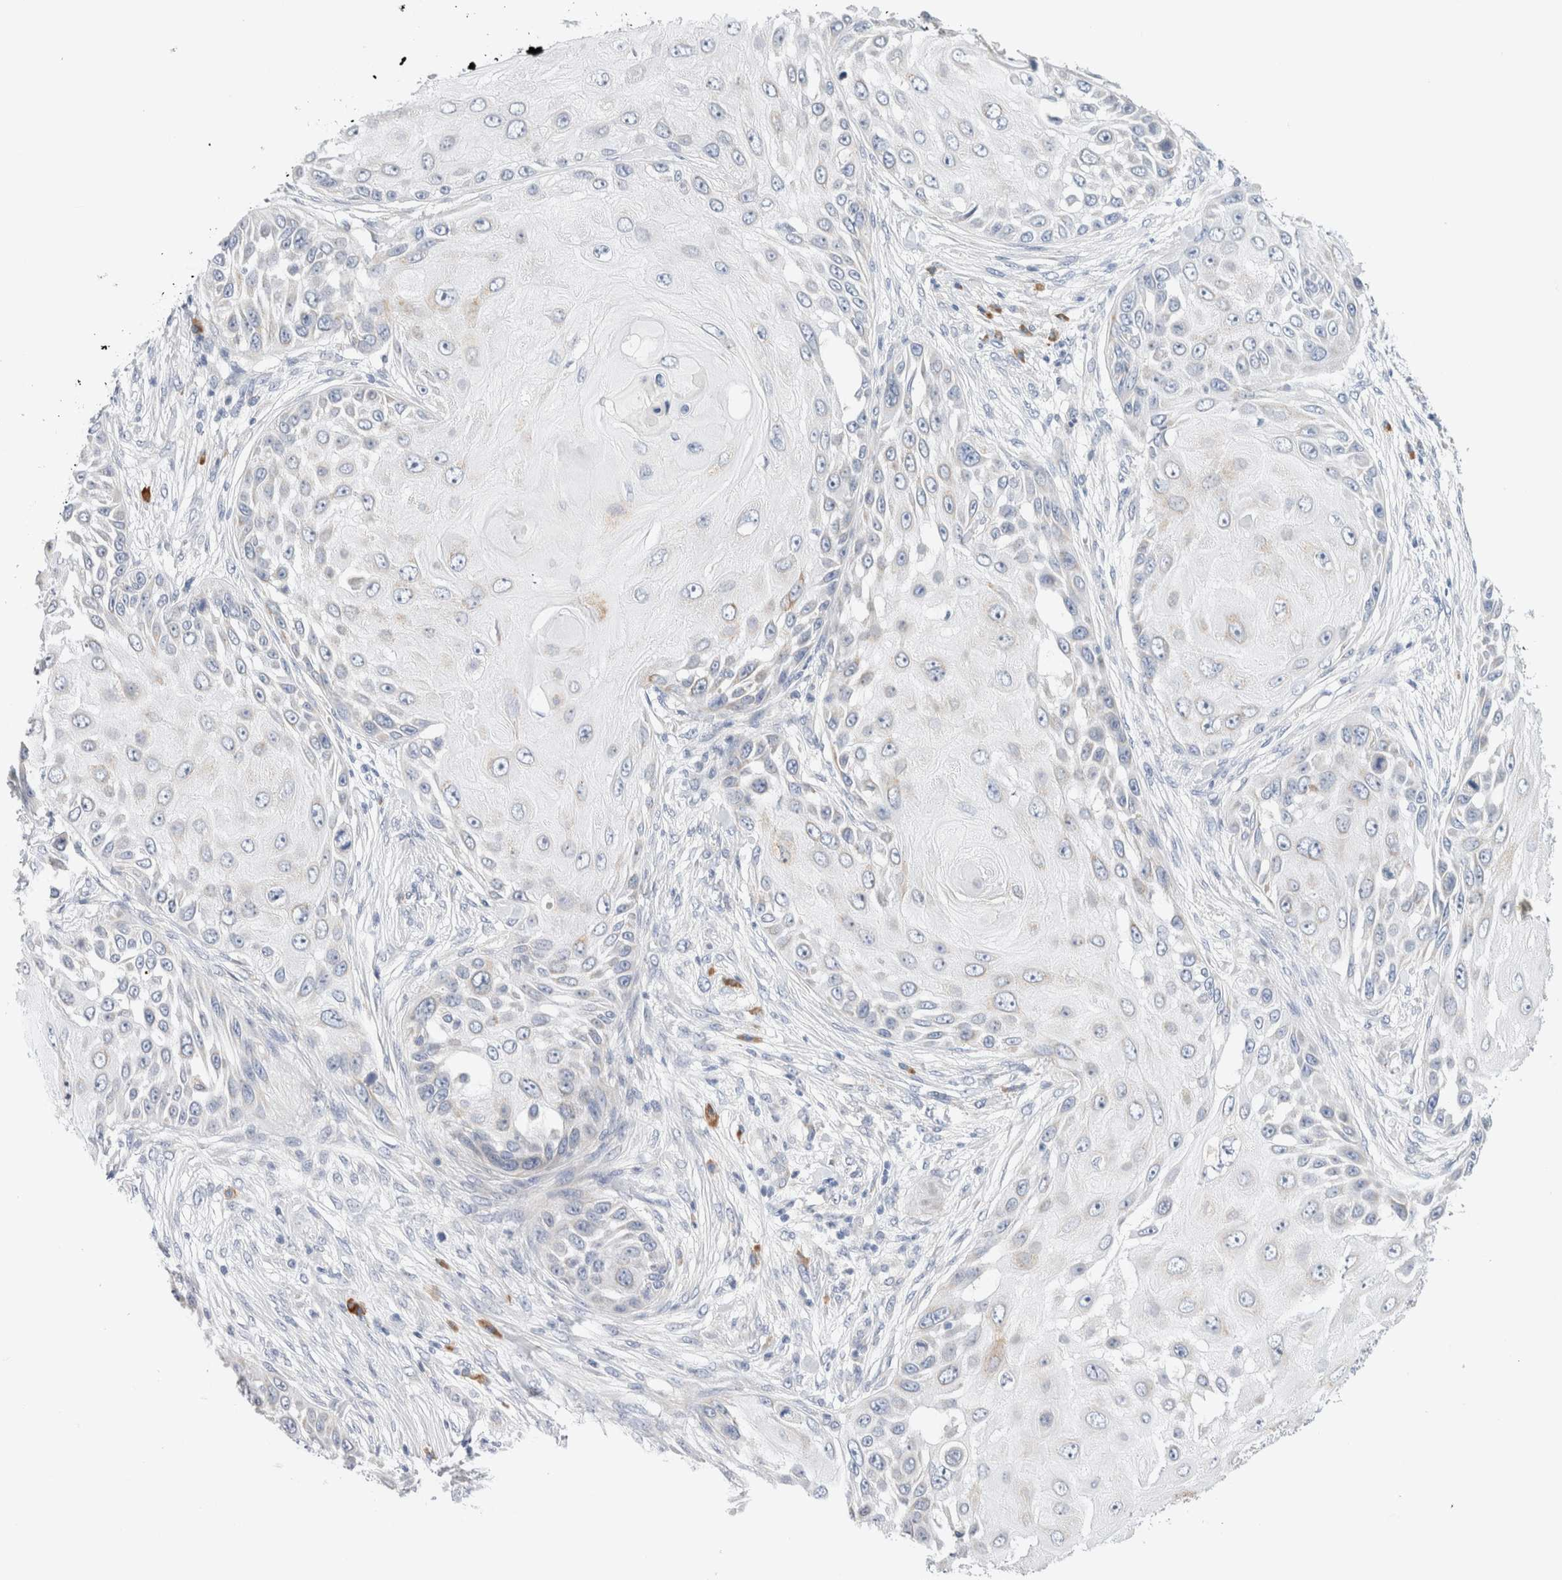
{"staining": {"intensity": "negative", "quantity": "none", "location": "none"}, "tissue": "skin cancer", "cell_type": "Tumor cells", "image_type": "cancer", "snomed": [{"axis": "morphology", "description": "Squamous cell carcinoma, NOS"}, {"axis": "topography", "description": "Skin"}], "caption": "This is a photomicrograph of immunohistochemistry (IHC) staining of skin cancer, which shows no positivity in tumor cells.", "gene": "GADD45G", "patient": {"sex": "female", "age": 44}}